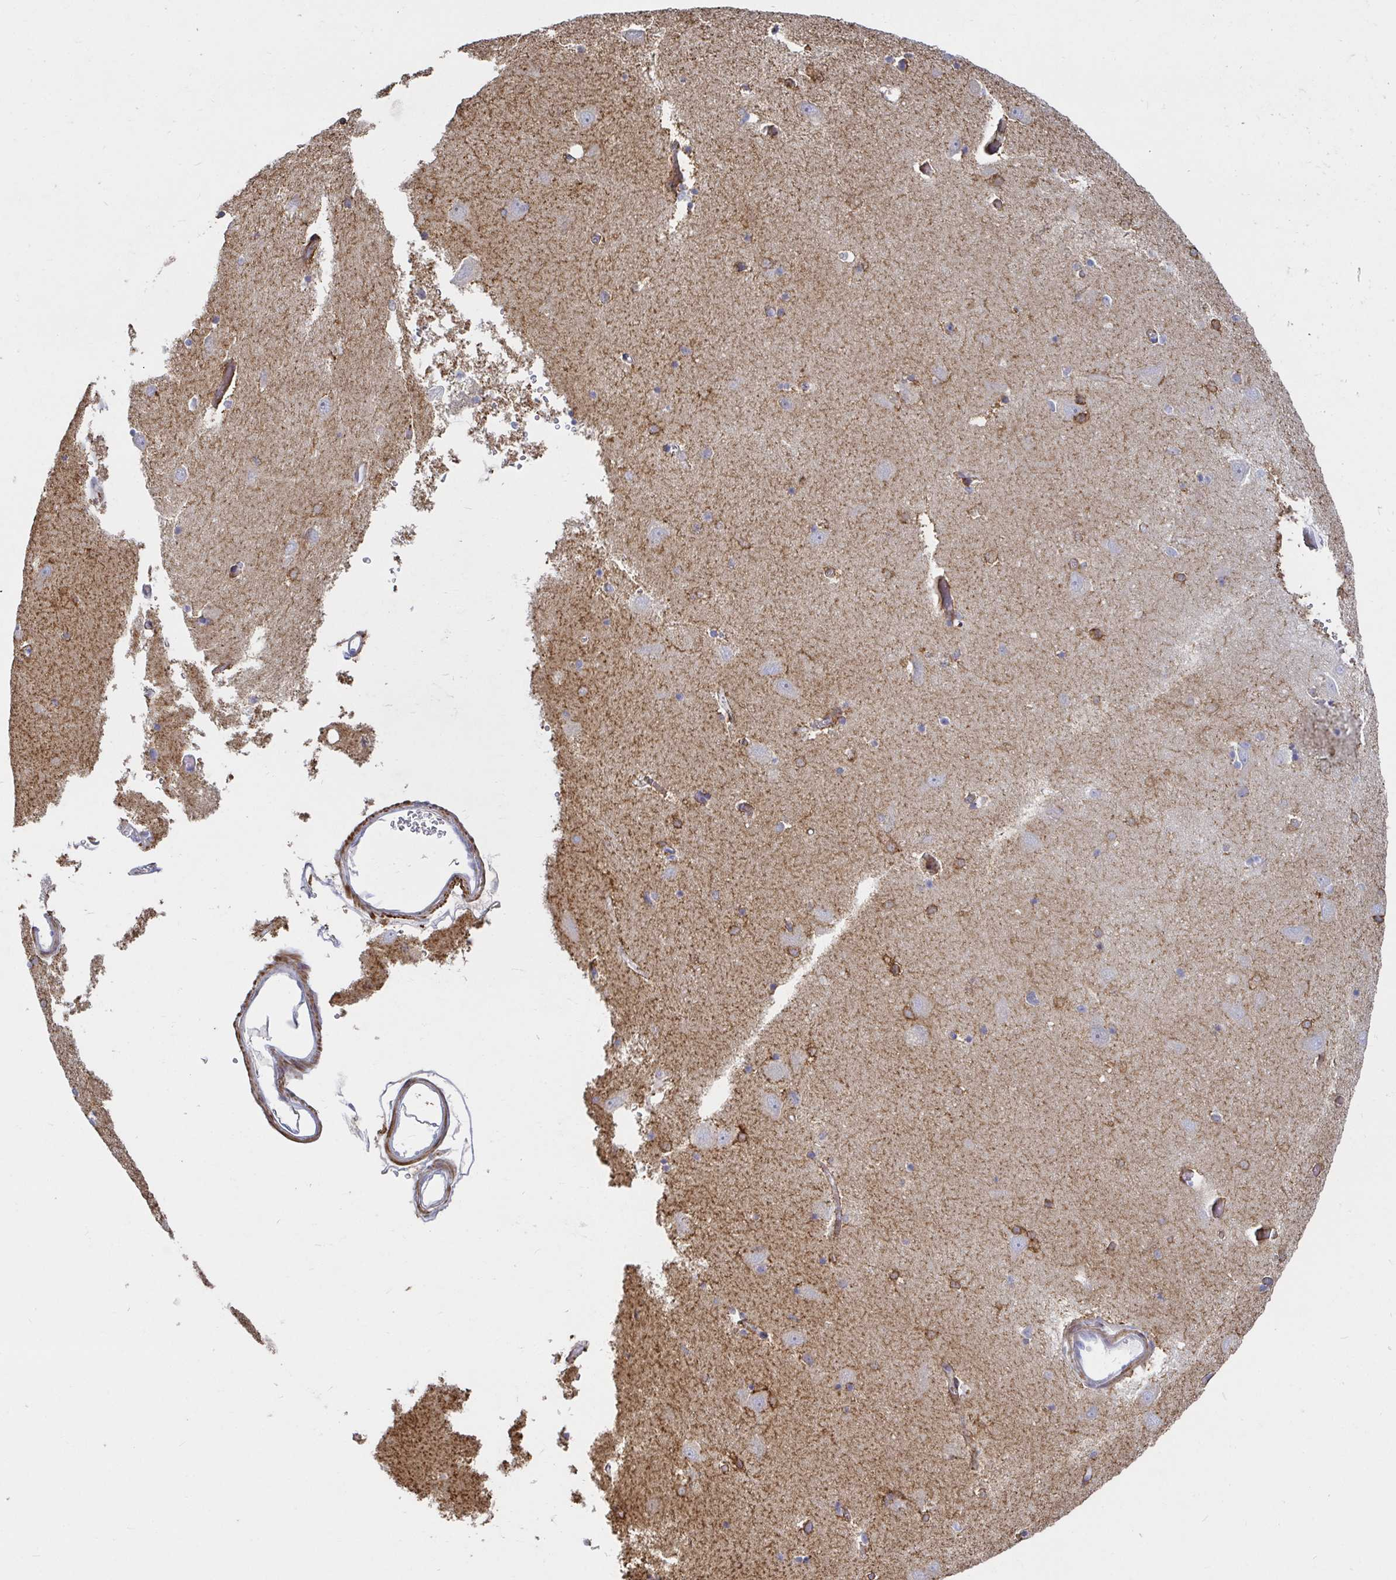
{"staining": {"intensity": "moderate", "quantity": "<25%", "location": "cytoplasmic/membranous"}, "tissue": "caudate", "cell_type": "Glial cells", "image_type": "normal", "snomed": [{"axis": "morphology", "description": "Normal tissue, NOS"}, {"axis": "topography", "description": "Lateral ventricle wall"}, {"axis": "topography", "description": "Hippocampus"}], "caption": "Unremarkable caudate was stained to show a protein in brown. There is low levels of moderate cytoplasmic/membranous expression in about <25% of glial cells. Nuclei are stained in blue.", "gene": "SSH2", "patient": {"sex": "female", "age": 63}}